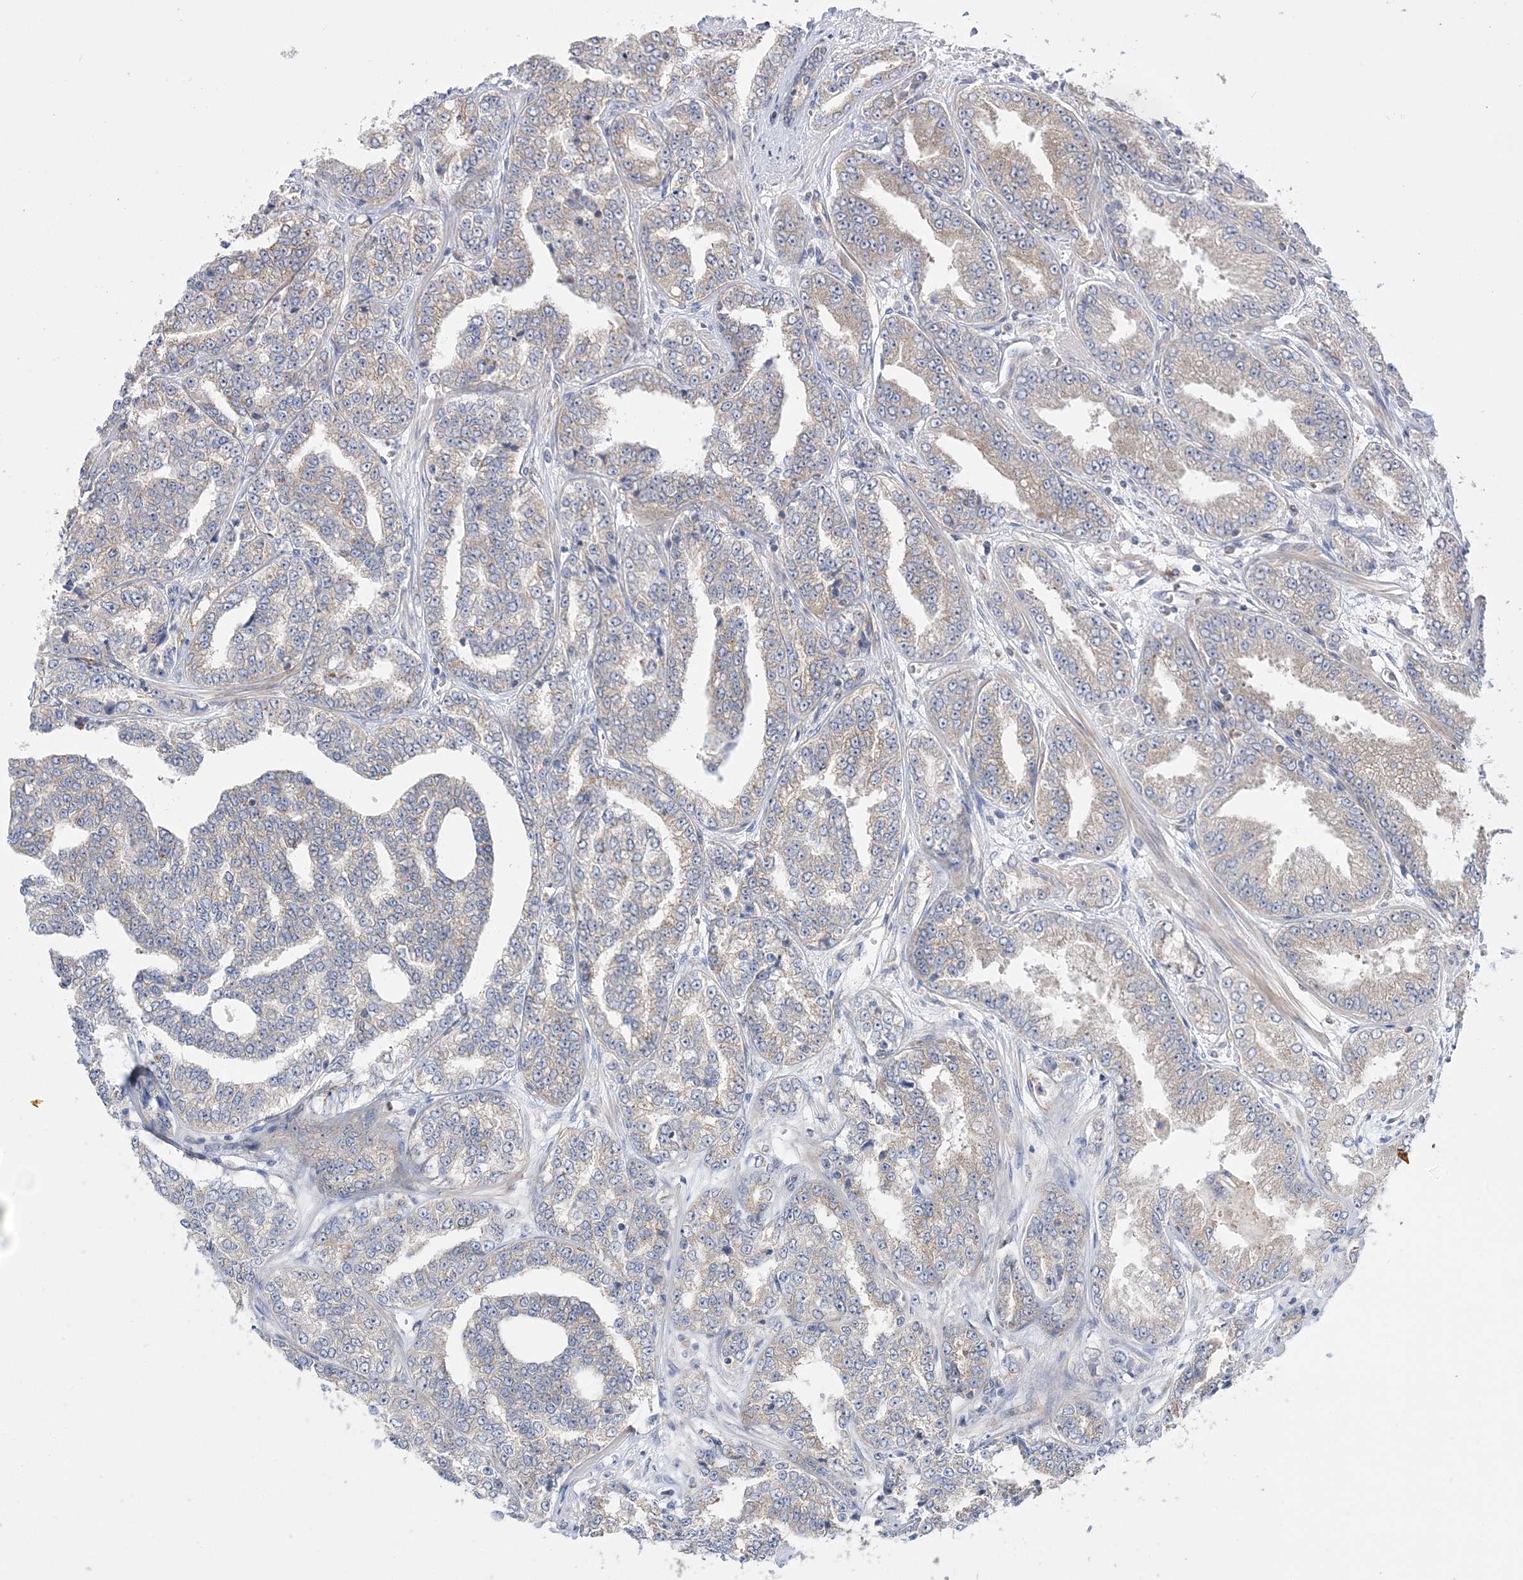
{"staining": {"intensity": "weak", "quantity": "<25%", "location": "cytoplasmic/membranous"}, "tissue": "prostate cancer", "cell_type": "Tumor cells", "image_type": "cancer", "snomed": [{"axis": "morphology", "description": "Adenocarcinoma, High grade"}, {"axis": "topography", "description": "Prostate"}], "caption": "Immunohistochemistry photomicrograph of neoplastic tissue: prostate cancer (adenocarcinoma (high-grade)) stained with DAB (3,3'-diaminobenzidine) demonstrates no significant protein positivity in tumor cells. (Immunohistochemistry (ihc), brightfield microscopy, high magnification).", "gene": "FARSB", "patient": {"sex": "male", "age": 71}}